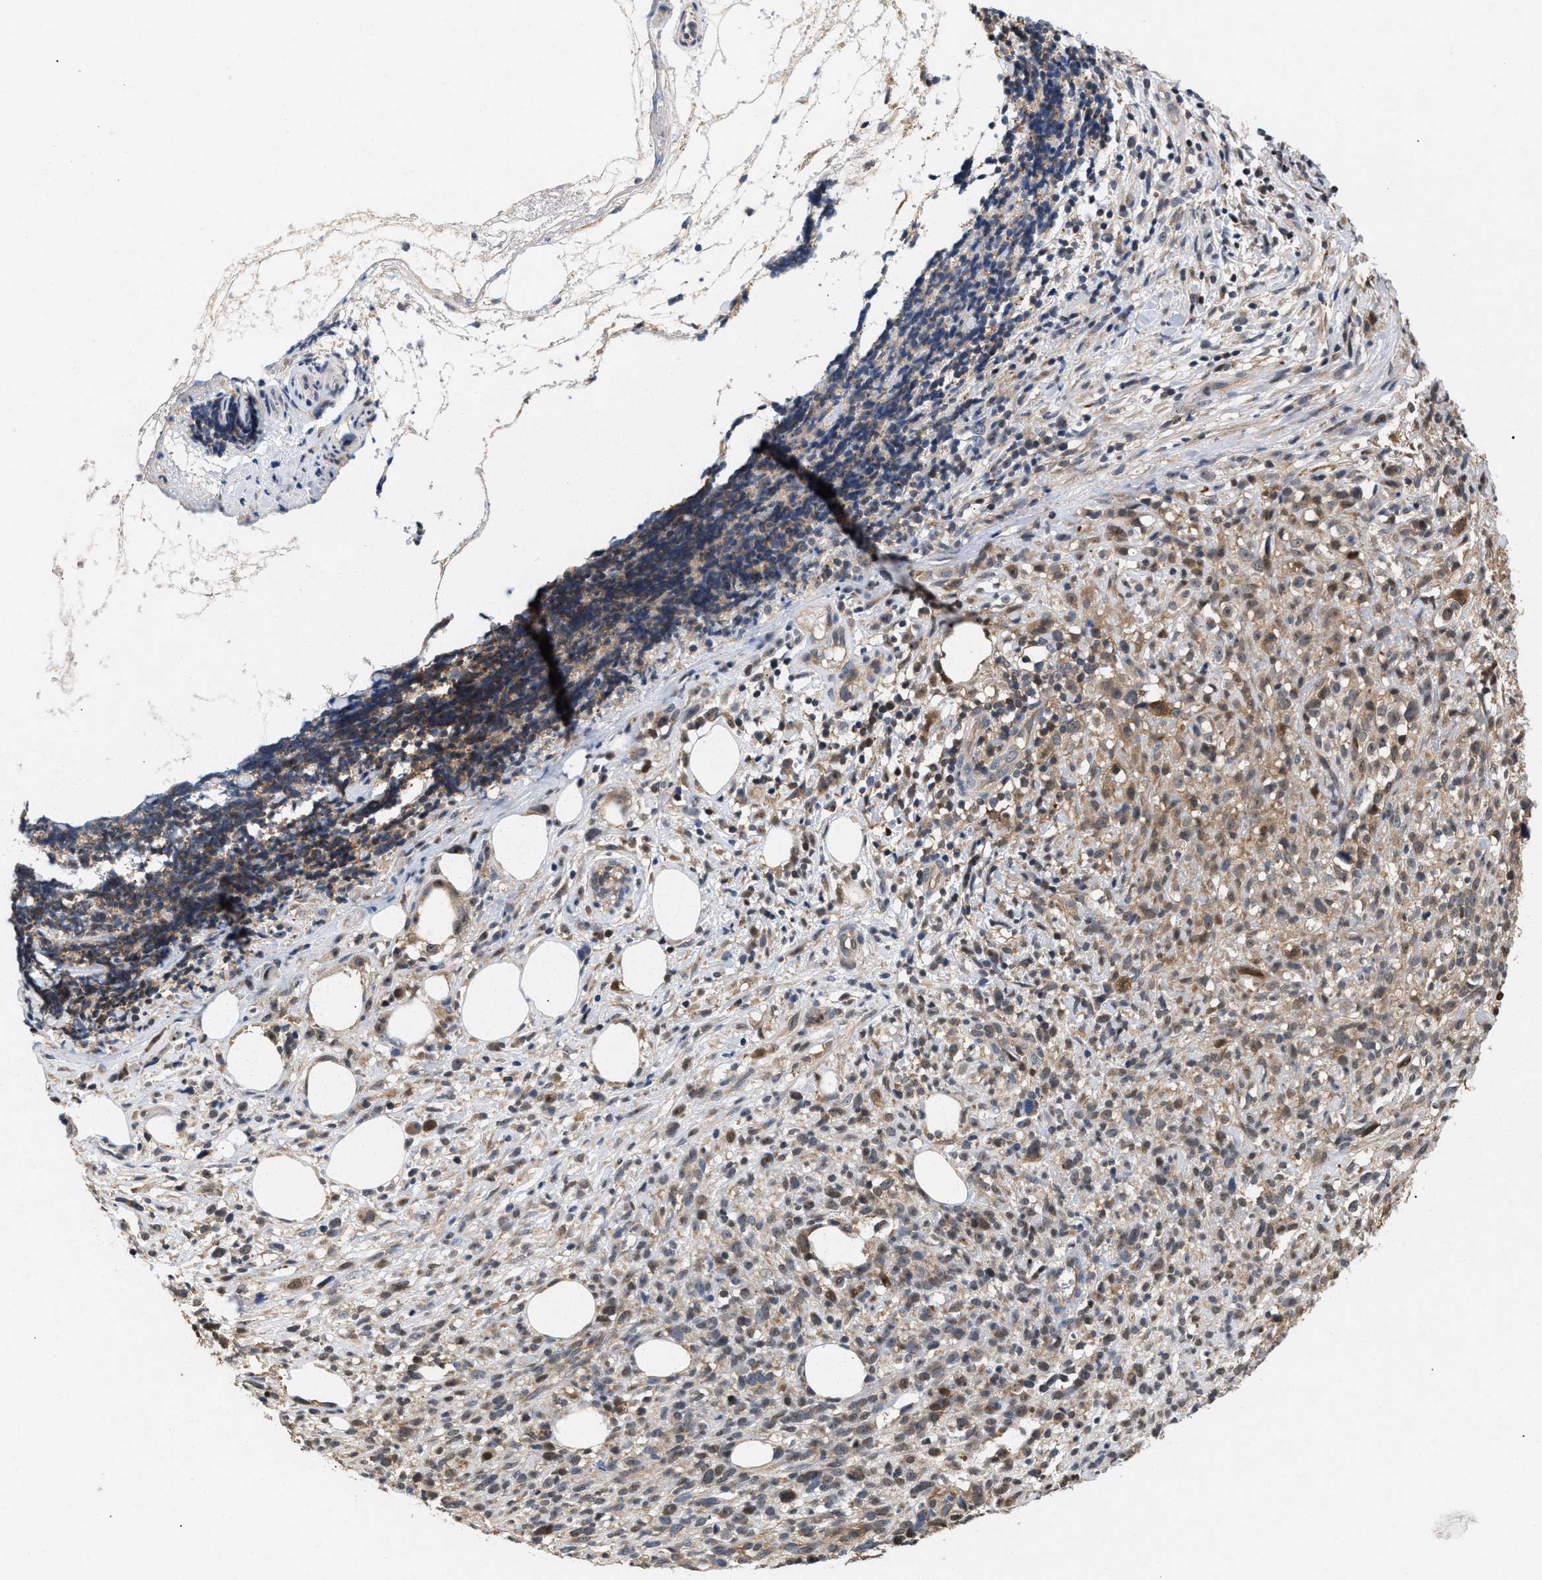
{"staining": {"intensity": "weak", "quantity": "25%-75%", "location": "cytoplasmic/membranous"}, "tissue": "melanoma", "cell_type": "Tumor cells", "image_type": "cancer", "snomed": [{"axis": "morphology", "description": "Malignant melanoma, NOS"}, {"axis": "topography", "description": "Skin"}], "caption": "Immunohistochemistry image of melanoma stained for a protein (brown), which reveals low levels of weak cytoplasmic/membranous staining in about 25%-75% of tumor cells.", "gene": "GLOD4", "patient": {"sex": "female", "age": 55}}